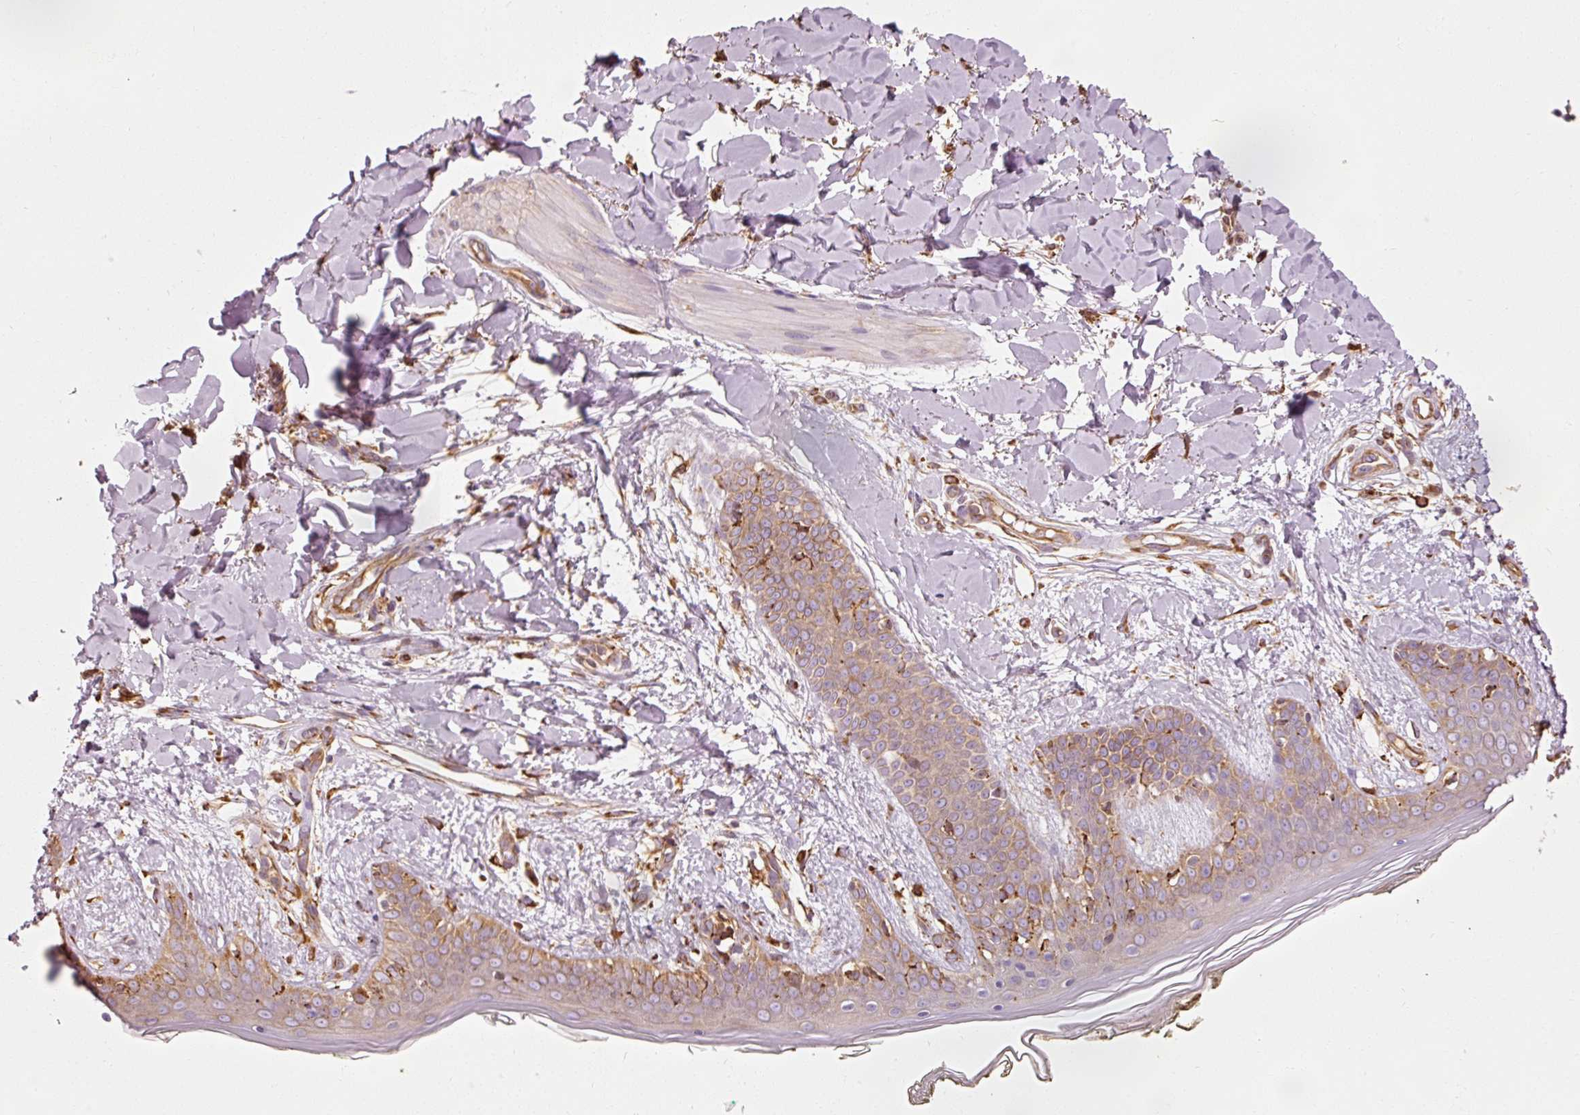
{"staining": {"intensity": "moderate", "quantity": ">75%", "location": "cytoplasmic/membranous"}, "tissue": "skin", "cell_type": "Fibroblasts", "image_type": "normal", "snomed": [{"axis": "morphology", "description": "Normal tissue, NOS"}, {"axis": "topography", "description": "Skin"}], "caption": "This image exhibits IHC staining of benign skin, with medium moderate cytoplasmic/membranous staining in approximately >75% of fibroblasts.", "gene": "ENSG00000256500", "patient": {"sex": "female", "age": 34}}